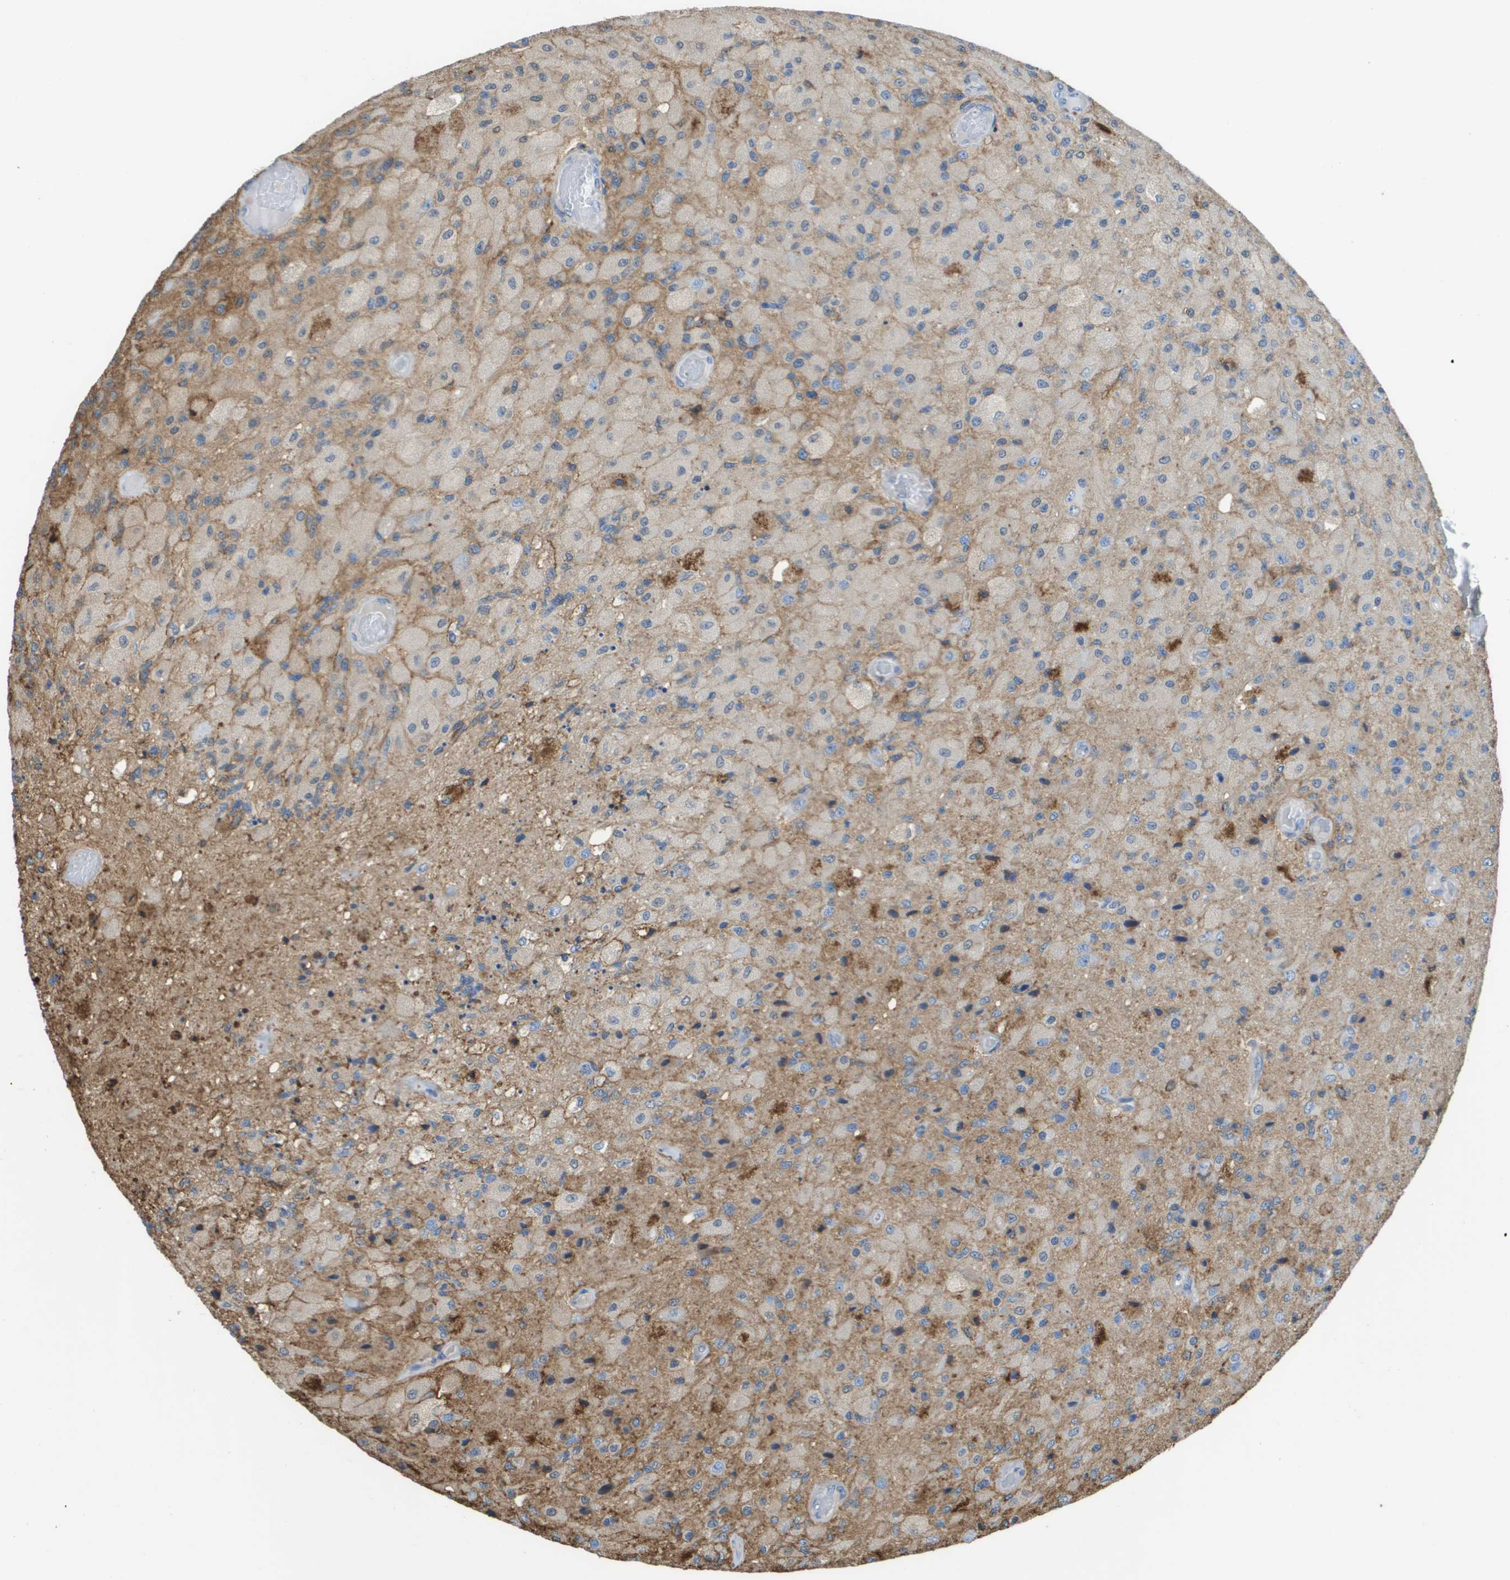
{"staining": {"intensity": "negative", "quantity": "none", "location": "none"}, "tissue": "glioma", "cell_type": "Tumor cells", "image_type": "cancer", "snomed": [{"axis": "morphology", "description": "Normal tissue, NOS"}, {"axis": "morphology", "description": "Glioma, malignant, High grade"}, {"axis": "topography", "description": "Cerebral cortex"}], "caption": "Immunohistochemistry micrograph of neoplastic tissue: human glioma stained with DAB demonstrates no significant protein positivity in tumor cells.", "gene": "PASK", "patient": {"sex": "male", "age": 77}}